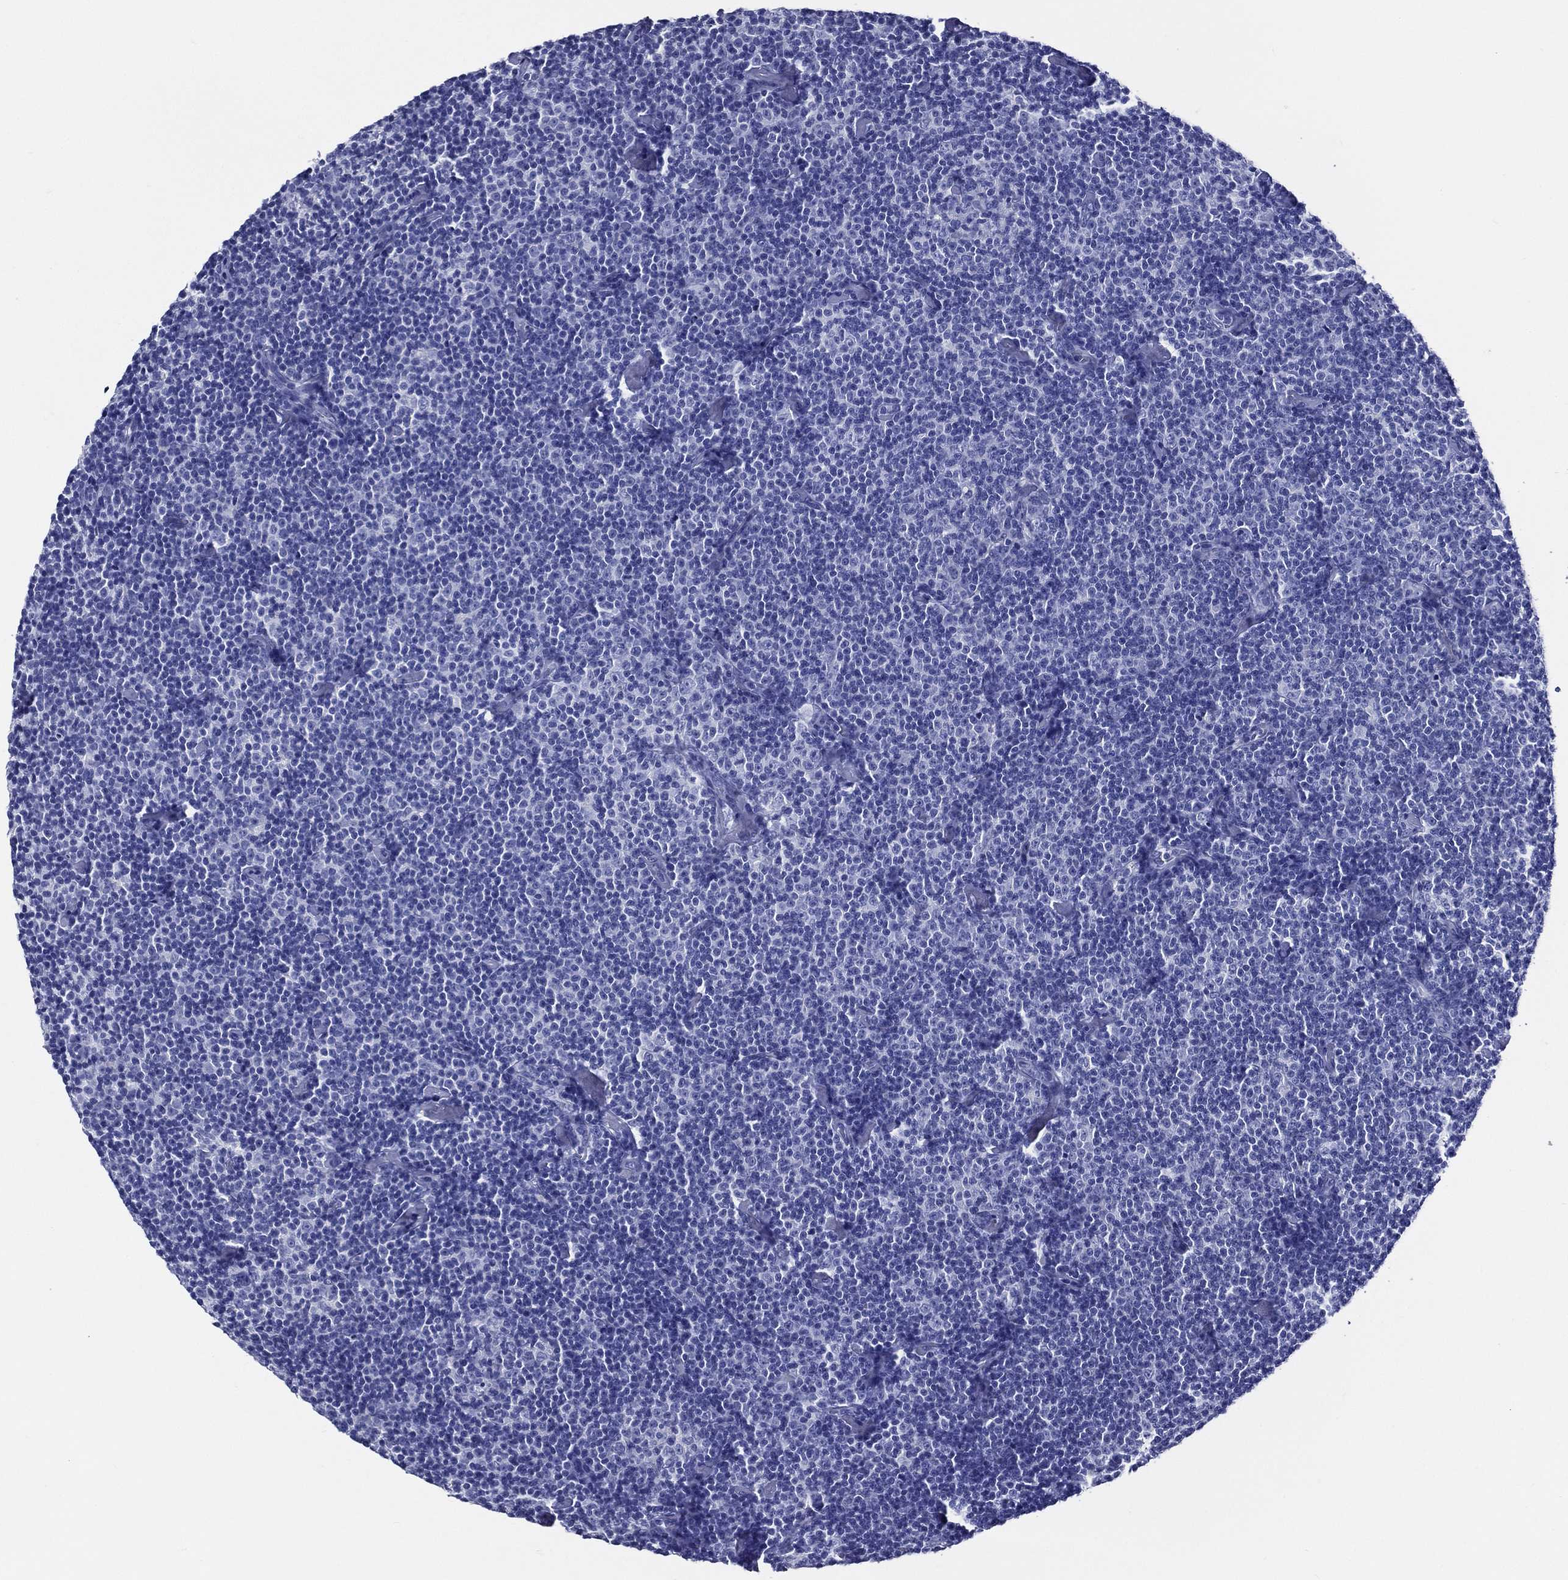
{"staining": {"intensity": "negative", "quantity": "none", "location": "none"}, "tissue": "lymphoma", "cell_type": "Tumor cells", "image_type": "cancer", "snomed": [{"axis": "morphology", "description": "Malignant lymphoma, non-Hodgkin's type, Low grade"}, {"axis": "topography", "description": "Lymph node"}], "caption": "A high-resolution photomicrograph shows IHC staining of lymphoma, which reveals no significant positivity in tumor cells.", "gene": "ACE2", "patient": {"sex": "male", "age": 81}}